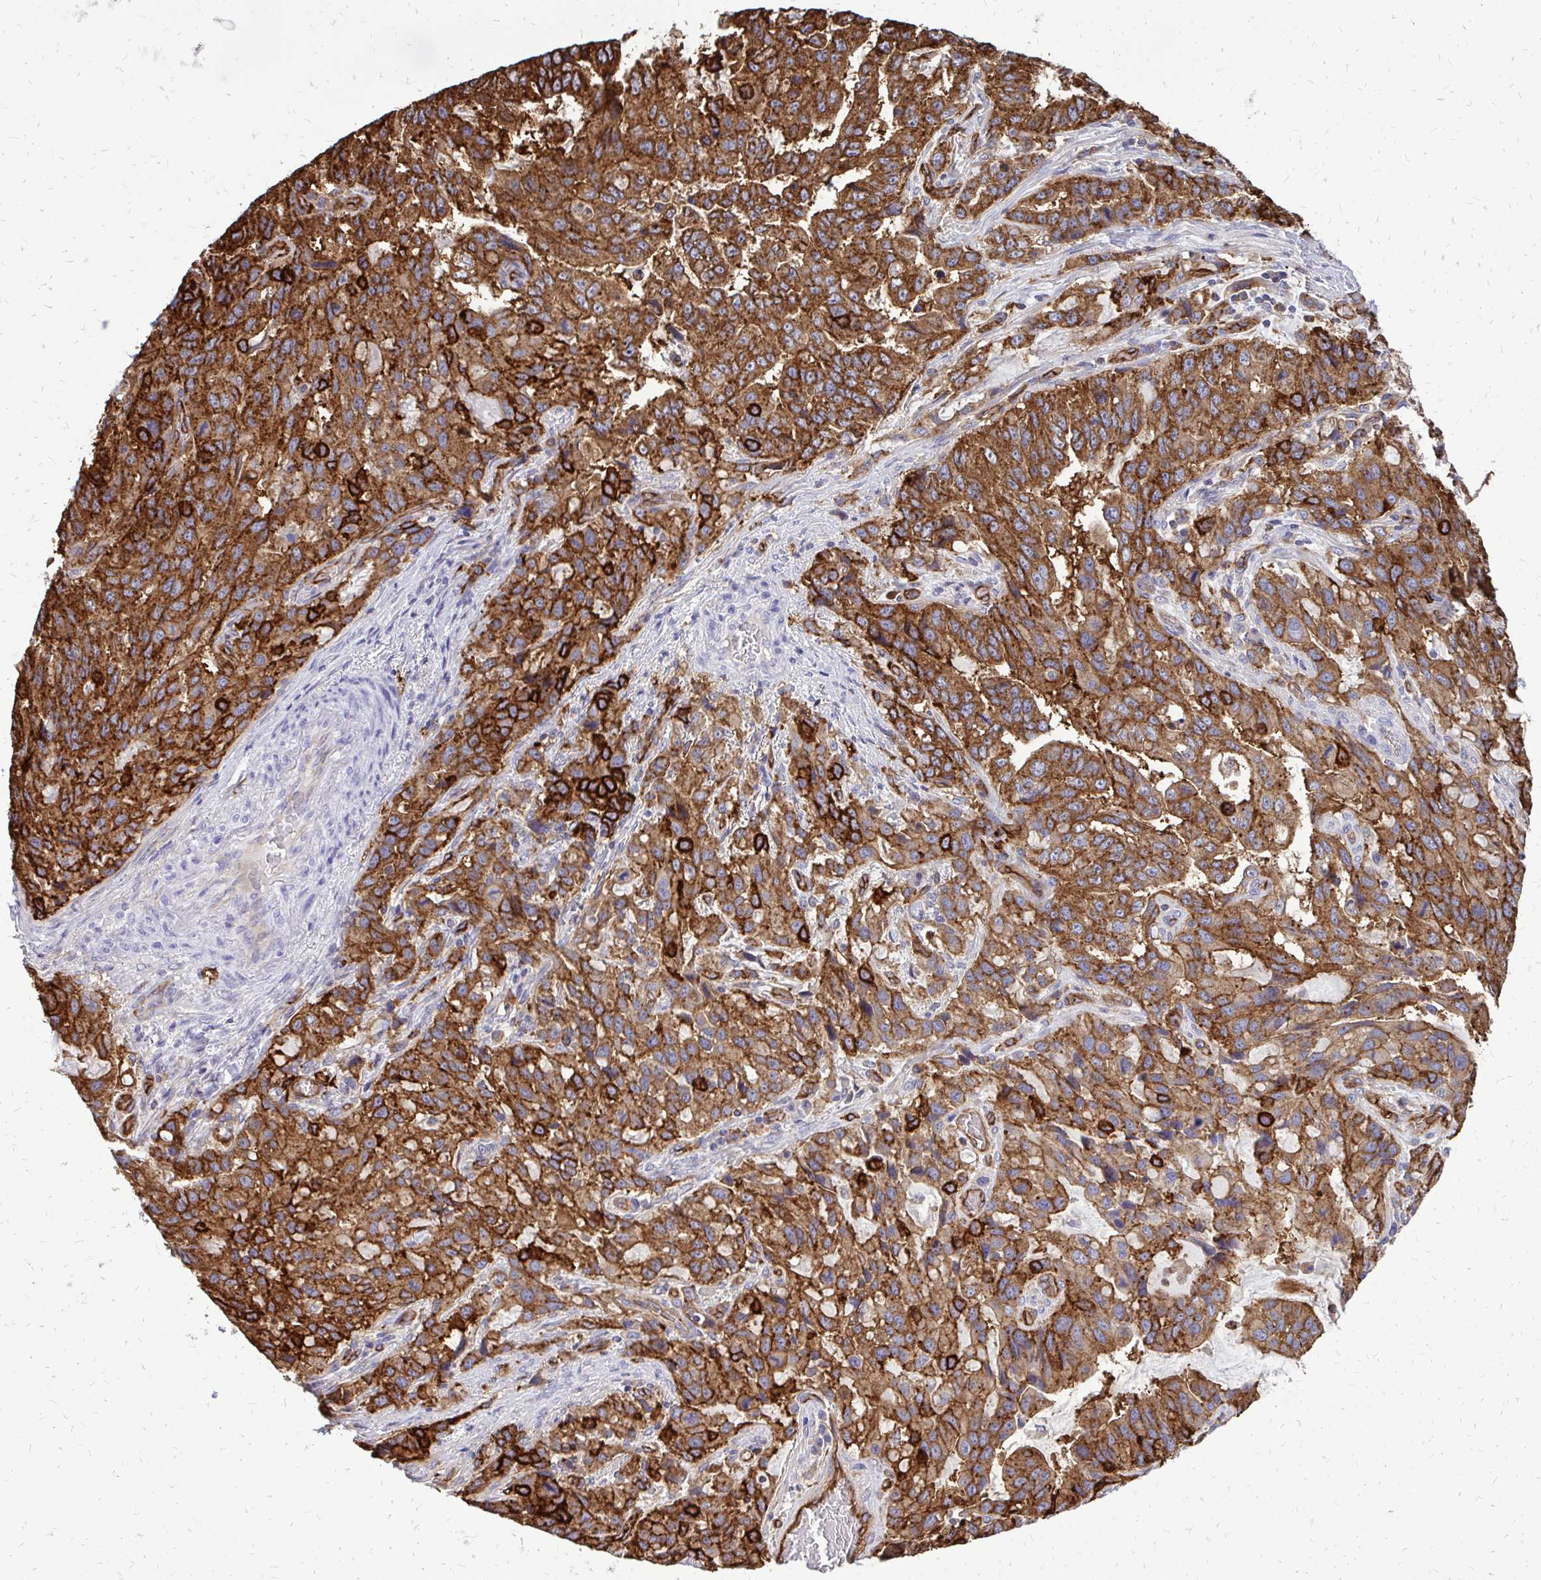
{"staining": {"intensity": "strong", "quantity": ">75%", "location": "cytoplasmic/membranous"}, "tissue": "stomach cancer", "cell_type": "Tumor cells", "image_type": "cancer", "snomed": [{"axis": "morphology", "description": "Adenocarcinoma, NOS"}, {"axis": "topography", "description": "Stomach, upper"}], "caption": "This micrograph shows immunohistochemistry staining of stomach cancer (adenocarcinoma), with high strong cytoplasmic/membranous expression in approximately >75% of tumor cells.", "gene": "MARCKSL1", "patient": {"sex": "male", "age": 85}}